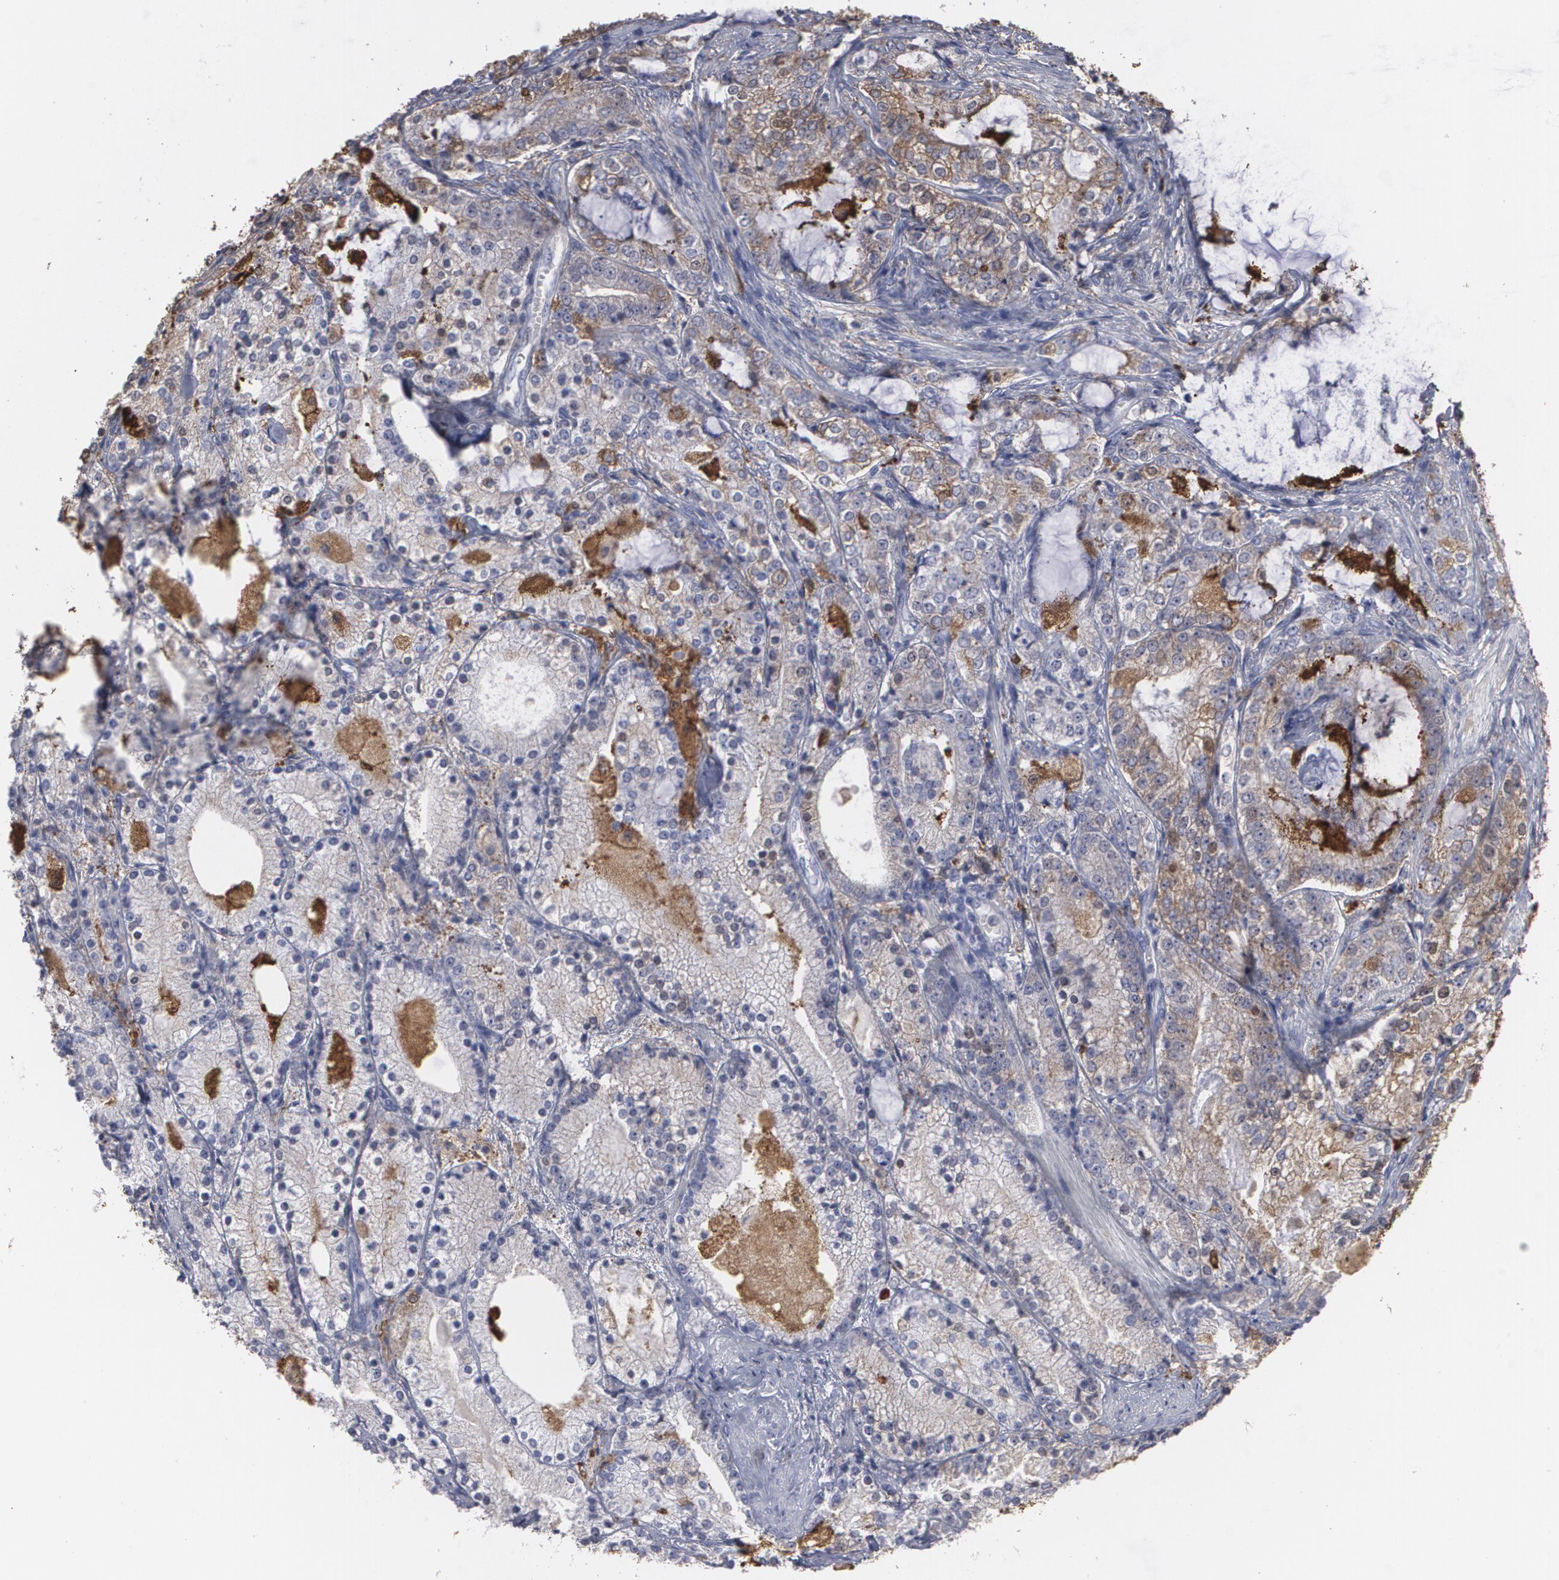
{"staining": {"intensity": "moderate", "quantity": "25%-75%", "location": "cytoplasmic/membranous"}, "tissue": "prostate cancer", "cell_type": "Tumor cells", "image_type": "cancer", "snomed": [{"axis": "morphology", "description": "Adenocarcinoma, High grade"}, {"axis": "topography", "description": "Prostate"}], "caption": "Human prostate adenocarcinoma (high-grade) stained for a protein (brown) reveals moderate cytoplasmic/membranous positive staining in about 25%-75% of tumor cells.", "gene": "ODC1", "patient": {"sex": "male", "age": 63}}